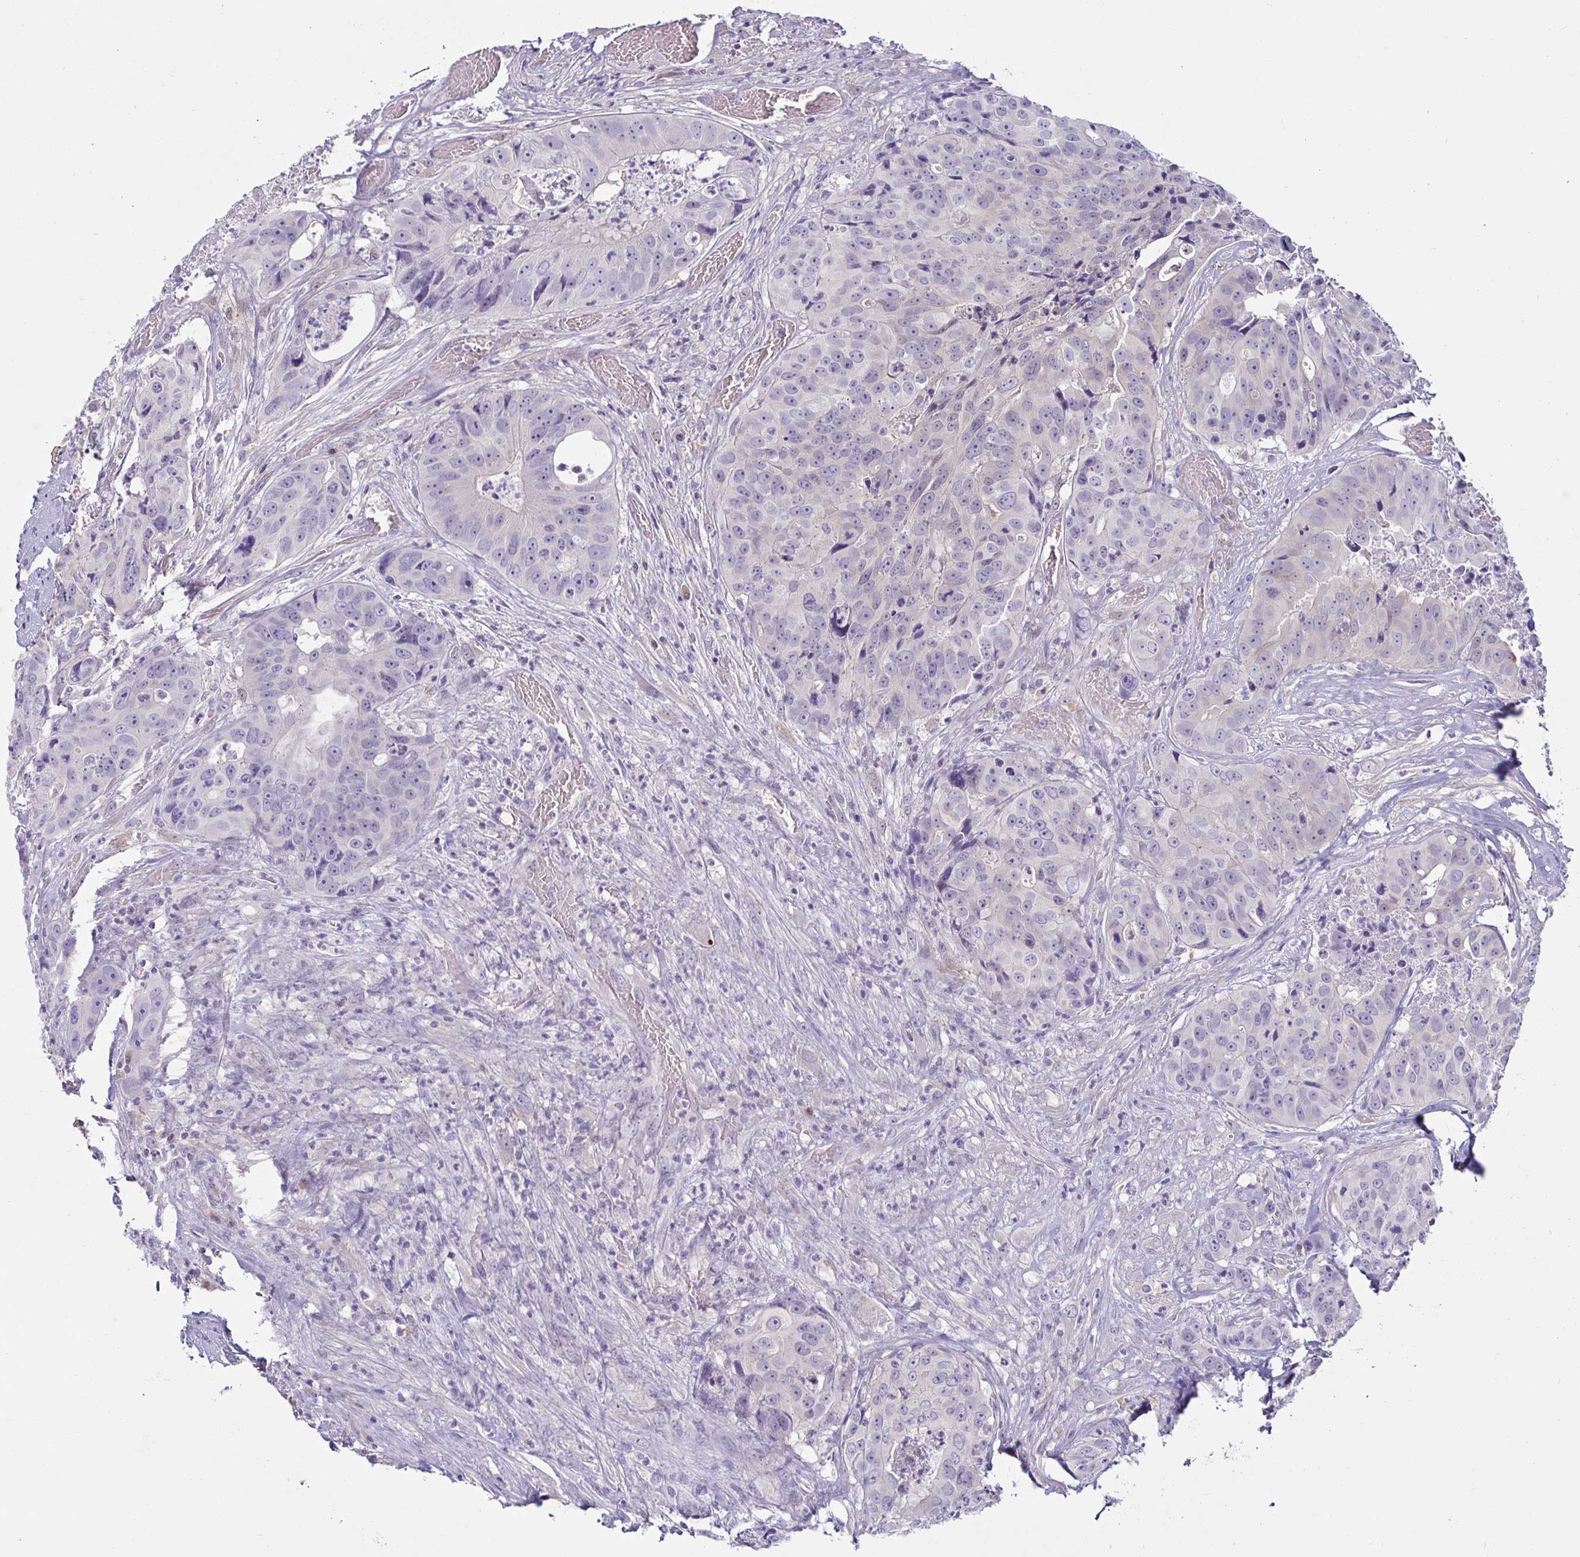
{"staining": {"intensity": "negative", "quantity": "none", "location": "none"}, "tissue": "colorectal cancer", "cell_type": "Tumor cells", "image_type": "cancer", "snomed": [{"axis": "morphology", "description": "Adenocarcinoma, NOS"}, {"axis": "topography", "description": "Rectum"}], "caption": "Colorectal cancer (adenocarcinoma) was stained to show a protein in brown. There is no significant expression in tumor cells. Nuclei are stained in blue.", "gene": "MON2", "patient": {"sex": "female", "age": 62}}